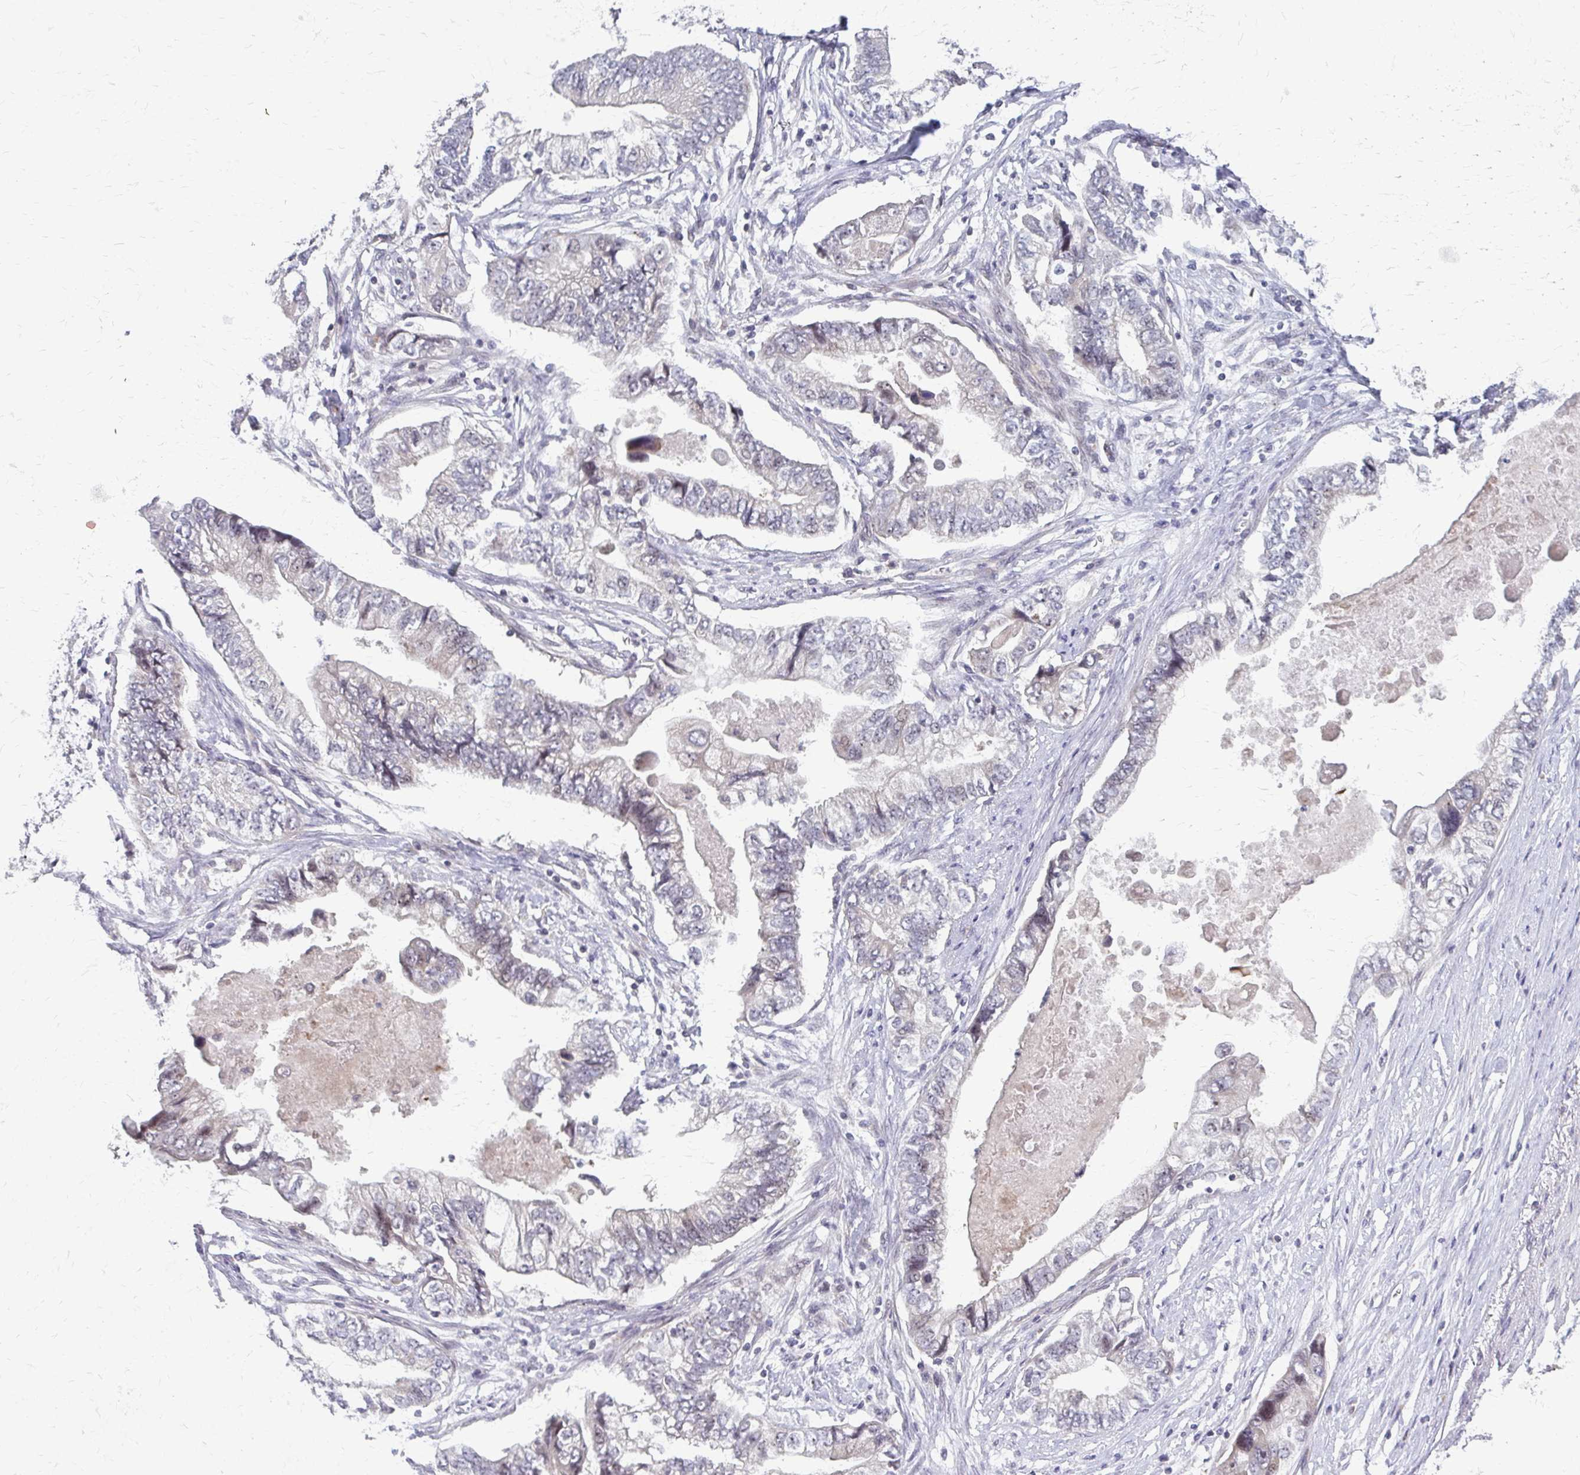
{"staining": {"intensity": "weak", "quantity": "<25%", "location": "cytoplasmic/membranous"}, "tissue": "stomach cancer", "cell_type": "Tumor cells", "image_type": "cancer", "snomed": [{"axis": "morphology", "description": "Adenocarcinoma, NOS"}, {"axis": "topography", "description": "Pancreas"}, {"axis": "topography", "description": "Stomach, upper"}], "caption": "Stomach cancer was stained to show a protein in brown. There is no significant positivity in tumor cells.", "gene": "NUDT16", "patient": {"sex": "male", "age": 77}}